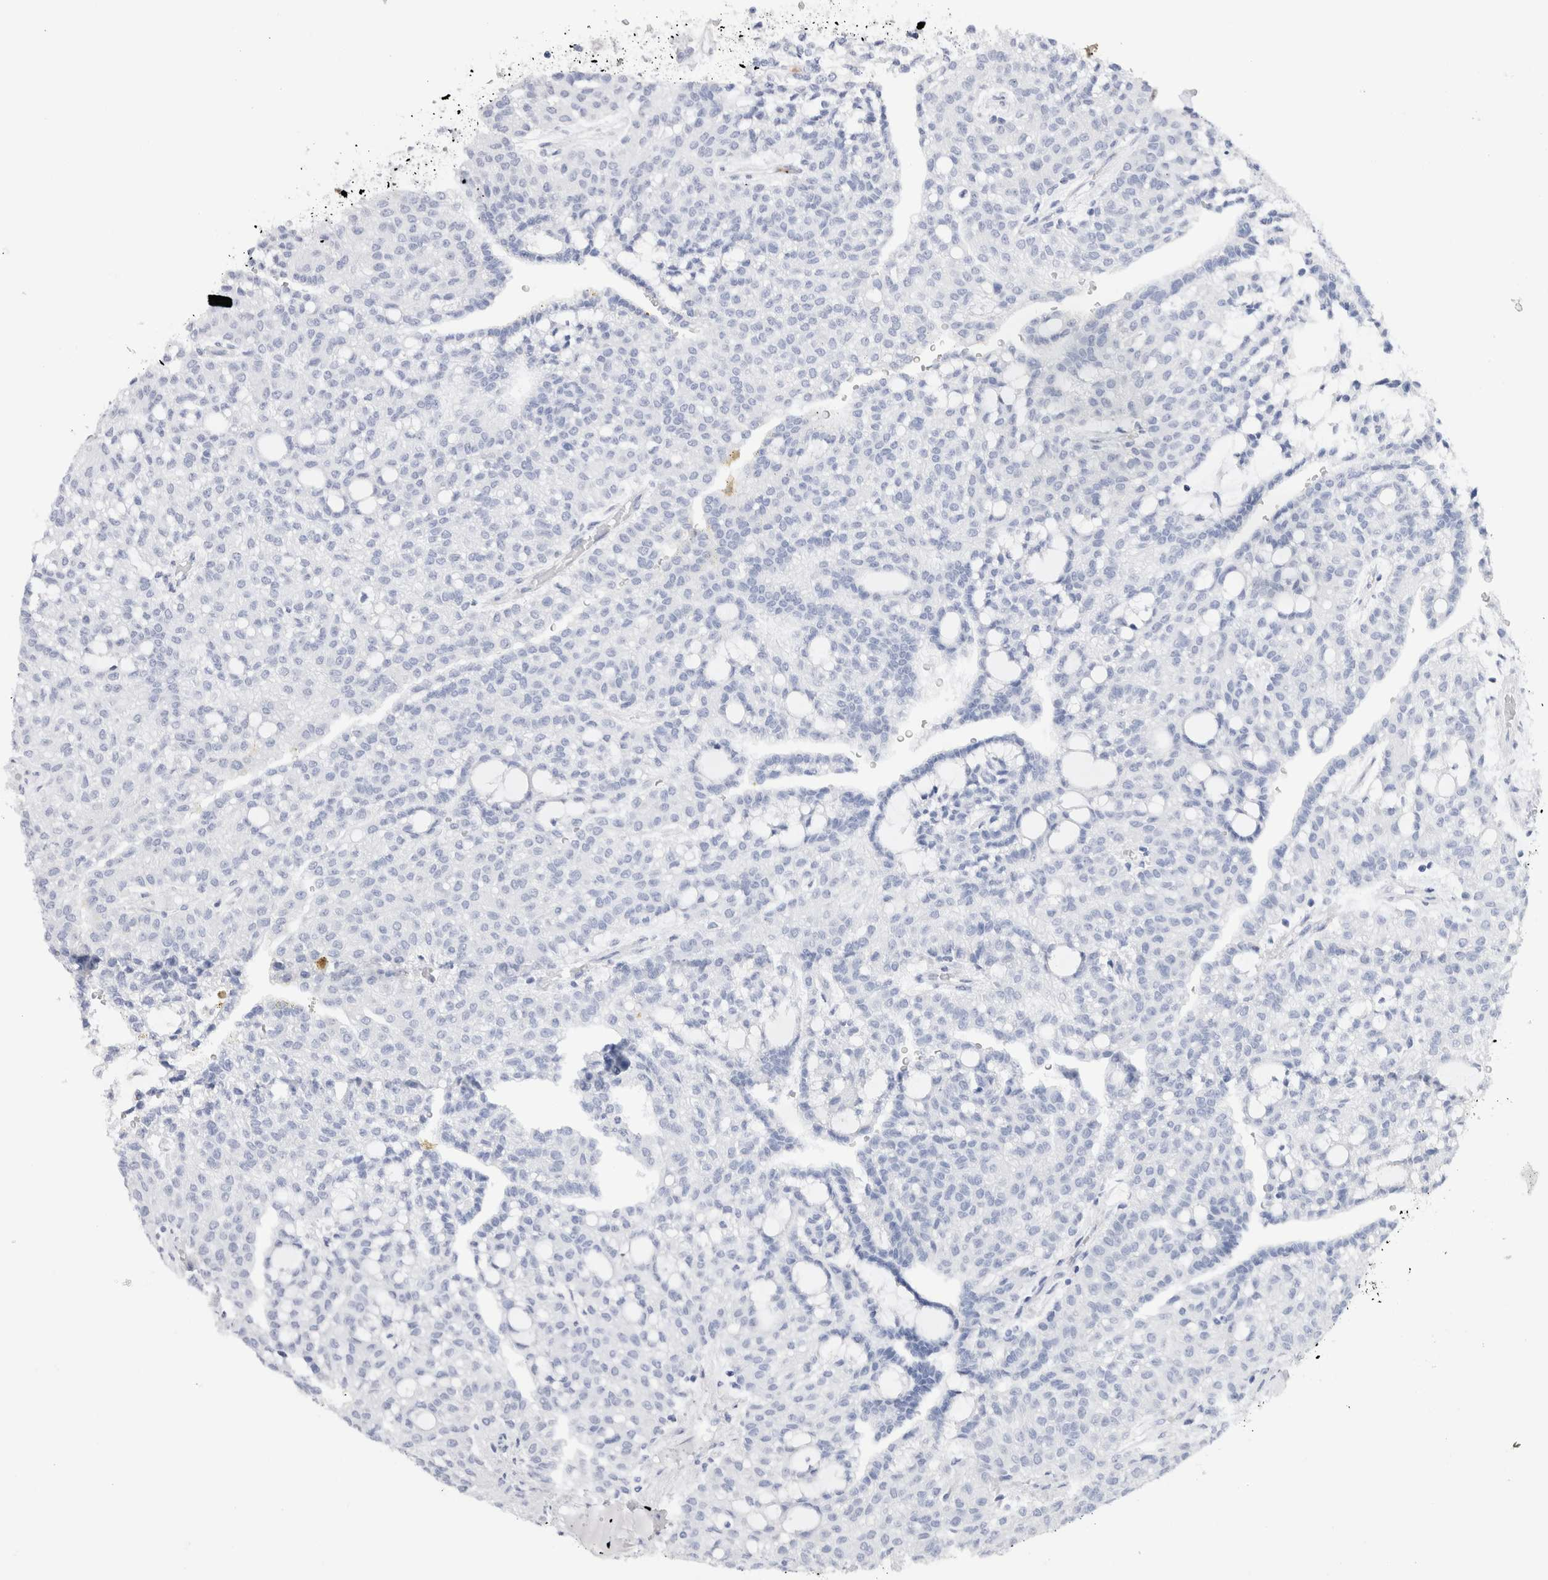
{"staining": {"intensity": "negative", "quantity": "none", "location": "none"}, "tissue": "renal cancer", "cell_type": "Tumor cells", "image_type": "cancer", "snomed": [{"axis": "morphology", "description": "Adenocarcinoma, NOS"}, {"axis": "topography", "description": "Kidney"}], "caption": "Immunohistochemical staining of human adenocarcinoma (renal) exhibits no significant positivity in tumor cells.", "gene": "SLC10A5", "patient": {"sex": "male", "age": 63}}